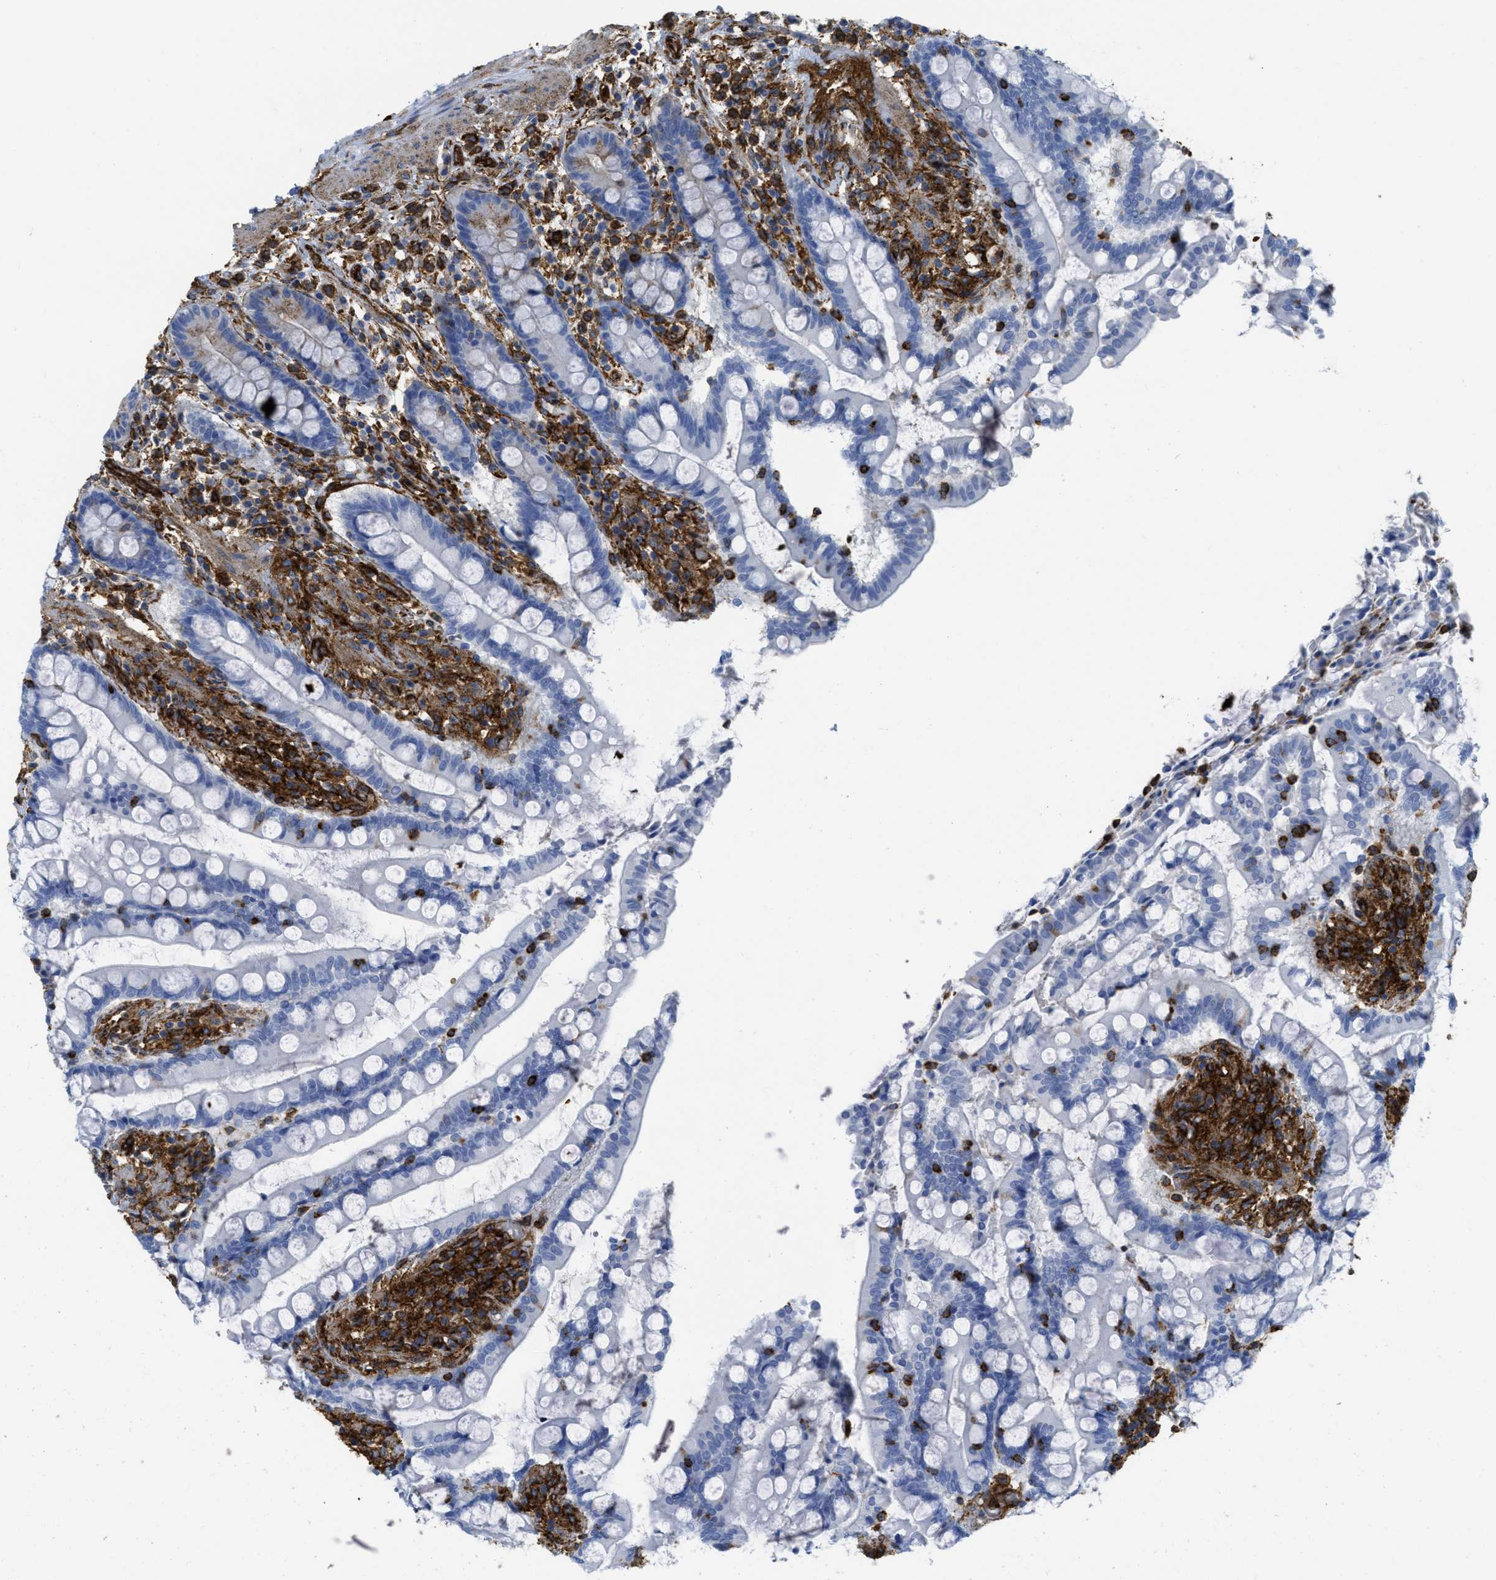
{"staining": {"intensity": "strong", "quantity": ">75%", "location": "cytoplasmic/membranous"}, "tissue": "colon", "cell_type": "Endothelial cells", "image_type": "normal", "snomed": [{"axis": "morphology", "description": "Normal tissue, NOS"}, {"axis": "topography", "description": "Colon"}], "caption": "Endothelial cells display strong cytoplasmic/membranous positivity in approximately >75% of cells in unremarkable colon. (brown staining indicates protein expression, while blue staining denotes nuclei).", "gene": "HIP1", "patient": {"sex": "male", "age": 73}}